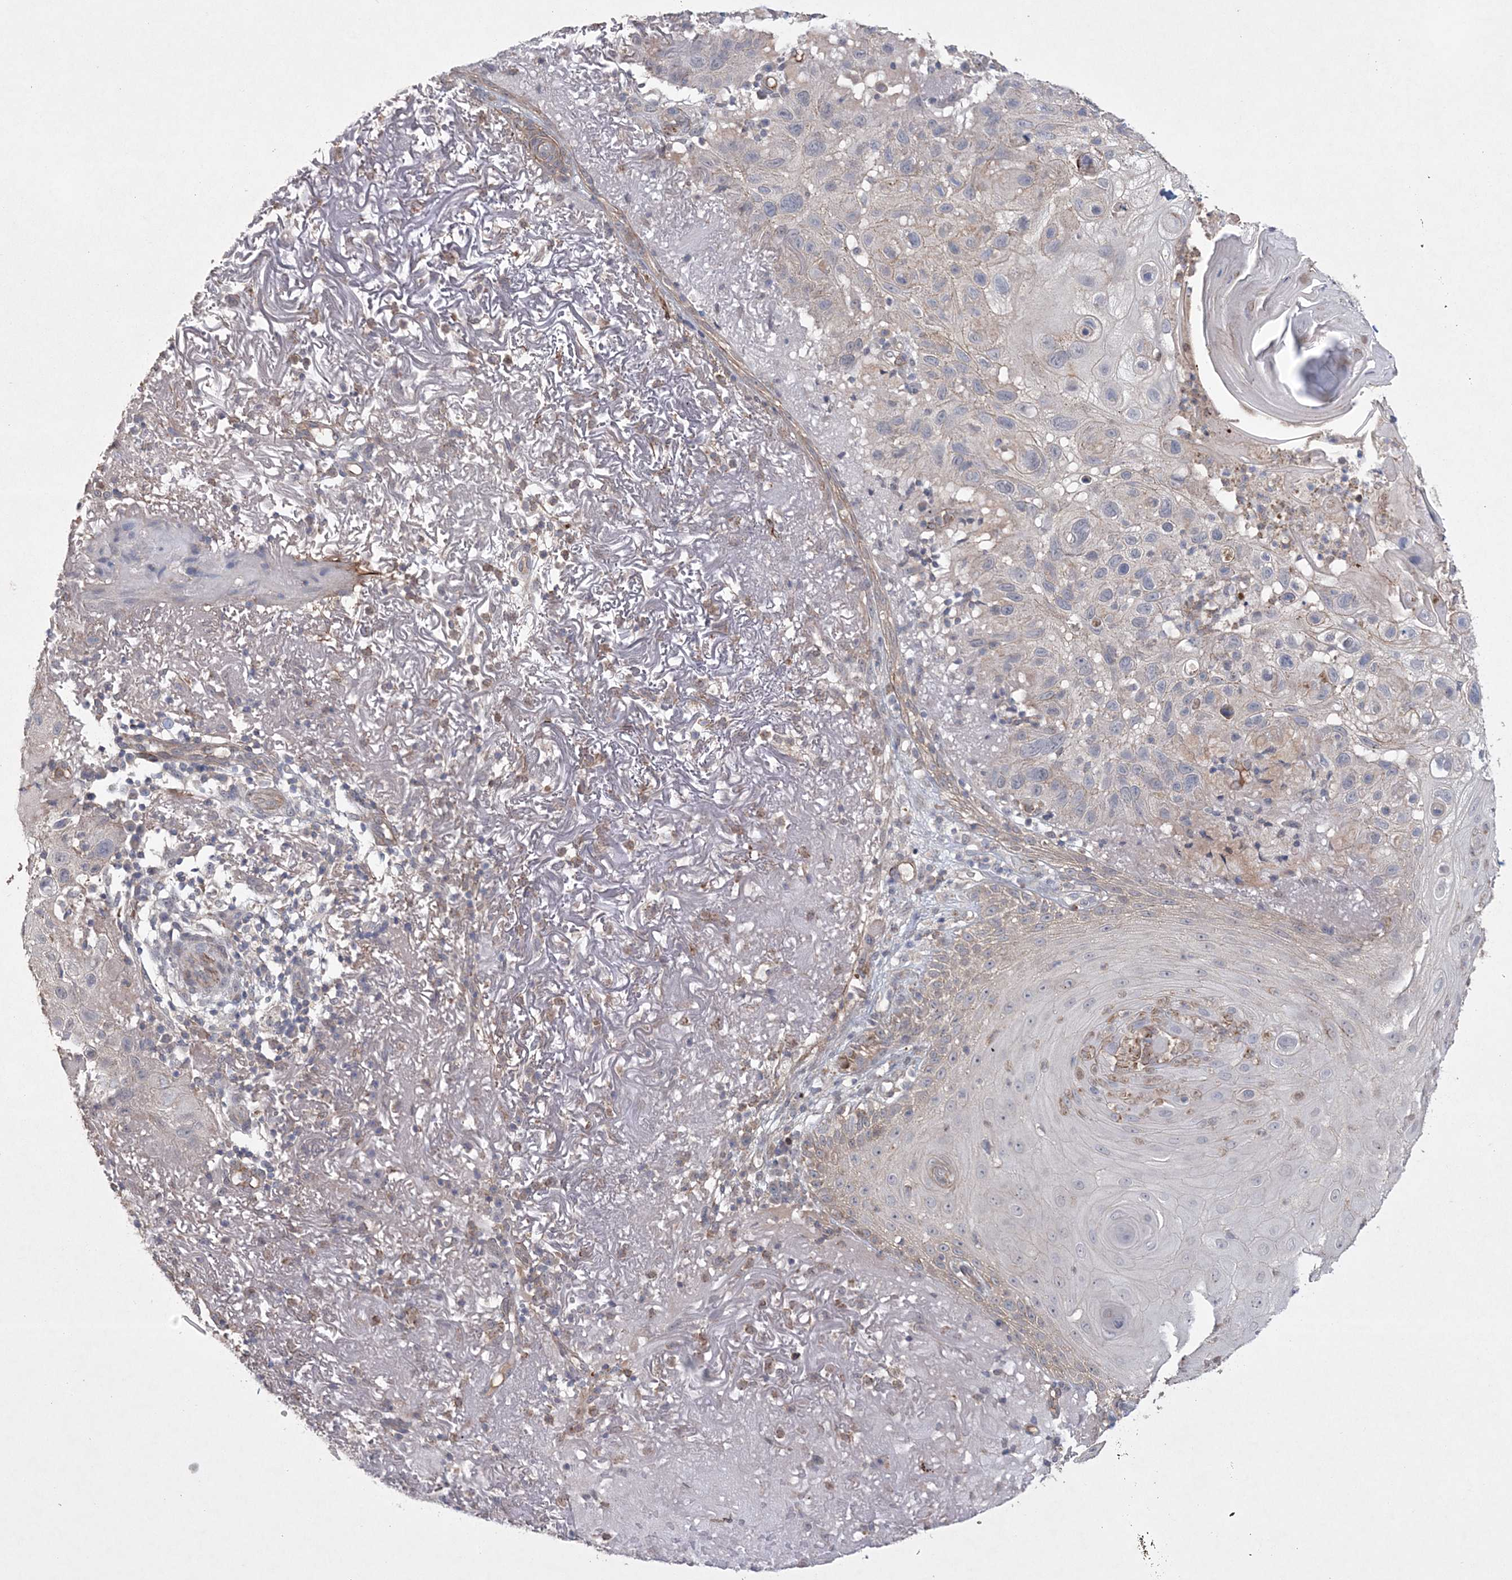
{"staining": {"intensity": "negative", "quantity": "none", "location": "none"}, "tissue": "skin cancer", "cell_type": "Tumor cells", "image_type": "cancer", "snomed": [{"axis": "morphology", "description": "Normal tissue, NOS"}, {"axis": "morphology", "description": "Squamous cell carcinoma, NOS"}, {"axis": "topography", "description": "Skin"}], "caption": "Protein analysis of skin squamous cell carcinoma reveals no significant expression in tumor cells.", "gene": "DPCD", "patient": {"sex": "female", "age": 96}}